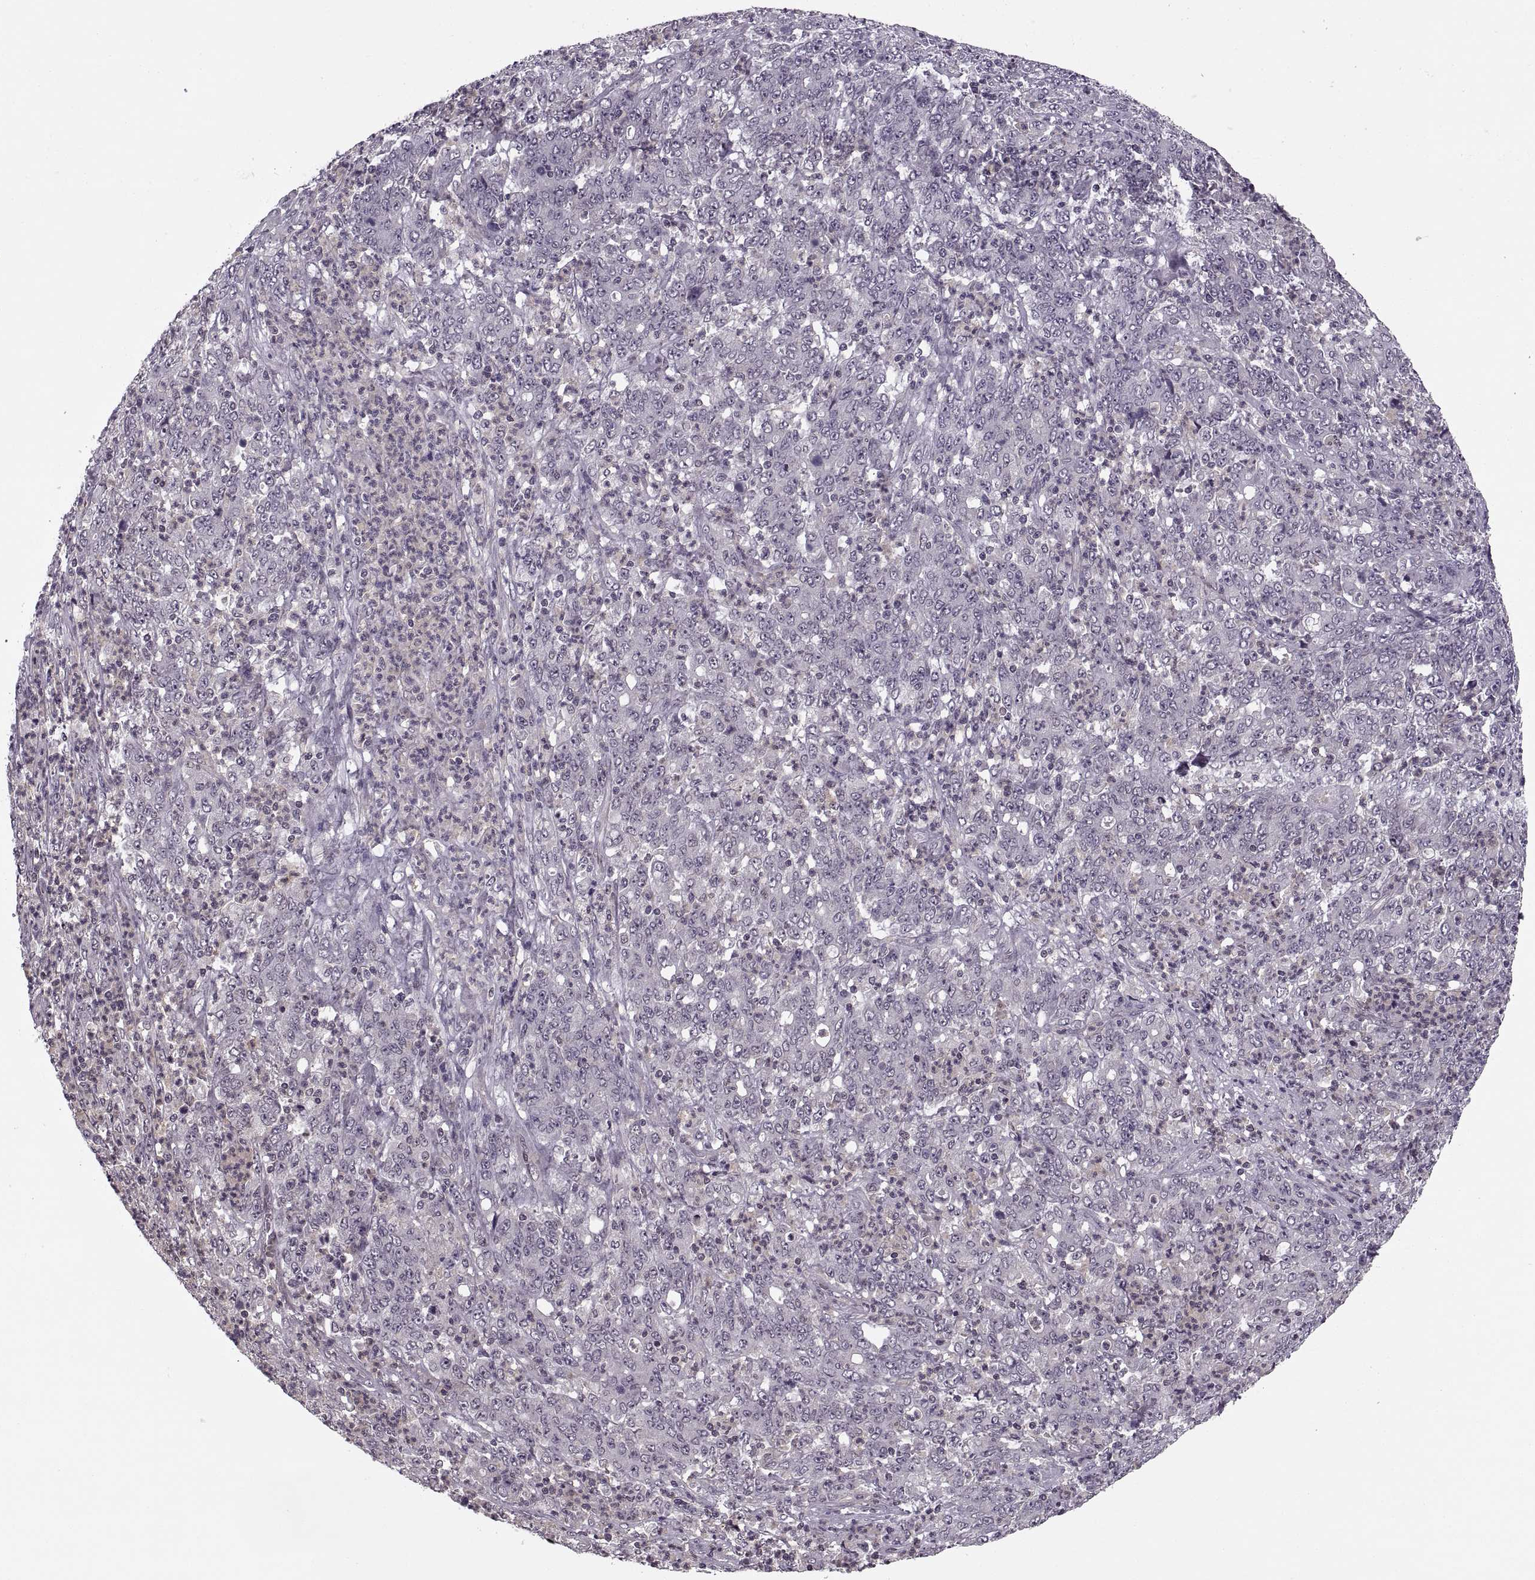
{"staining": {"intensity": "negative", "quantity": "none", "location": "none"}, "tissue": "stomach cancer", "cell_type": "Tumor cells", "image_type": "cancer", "snomed": [{"axis": "morphology", "description": "Adenocarcinoma, NOS"}, {"axis": "topography", "description": "Stomach, lower"}], "caption": "High magnification brightfield microscopy of adenocarcinoma (stomach) stained with DAB (brown) and counterstained with hematoxylin (blue): tumor cells show no significant expression.", "gene": "LUZP2", "patient": {"sex": "female", "age": 71}}